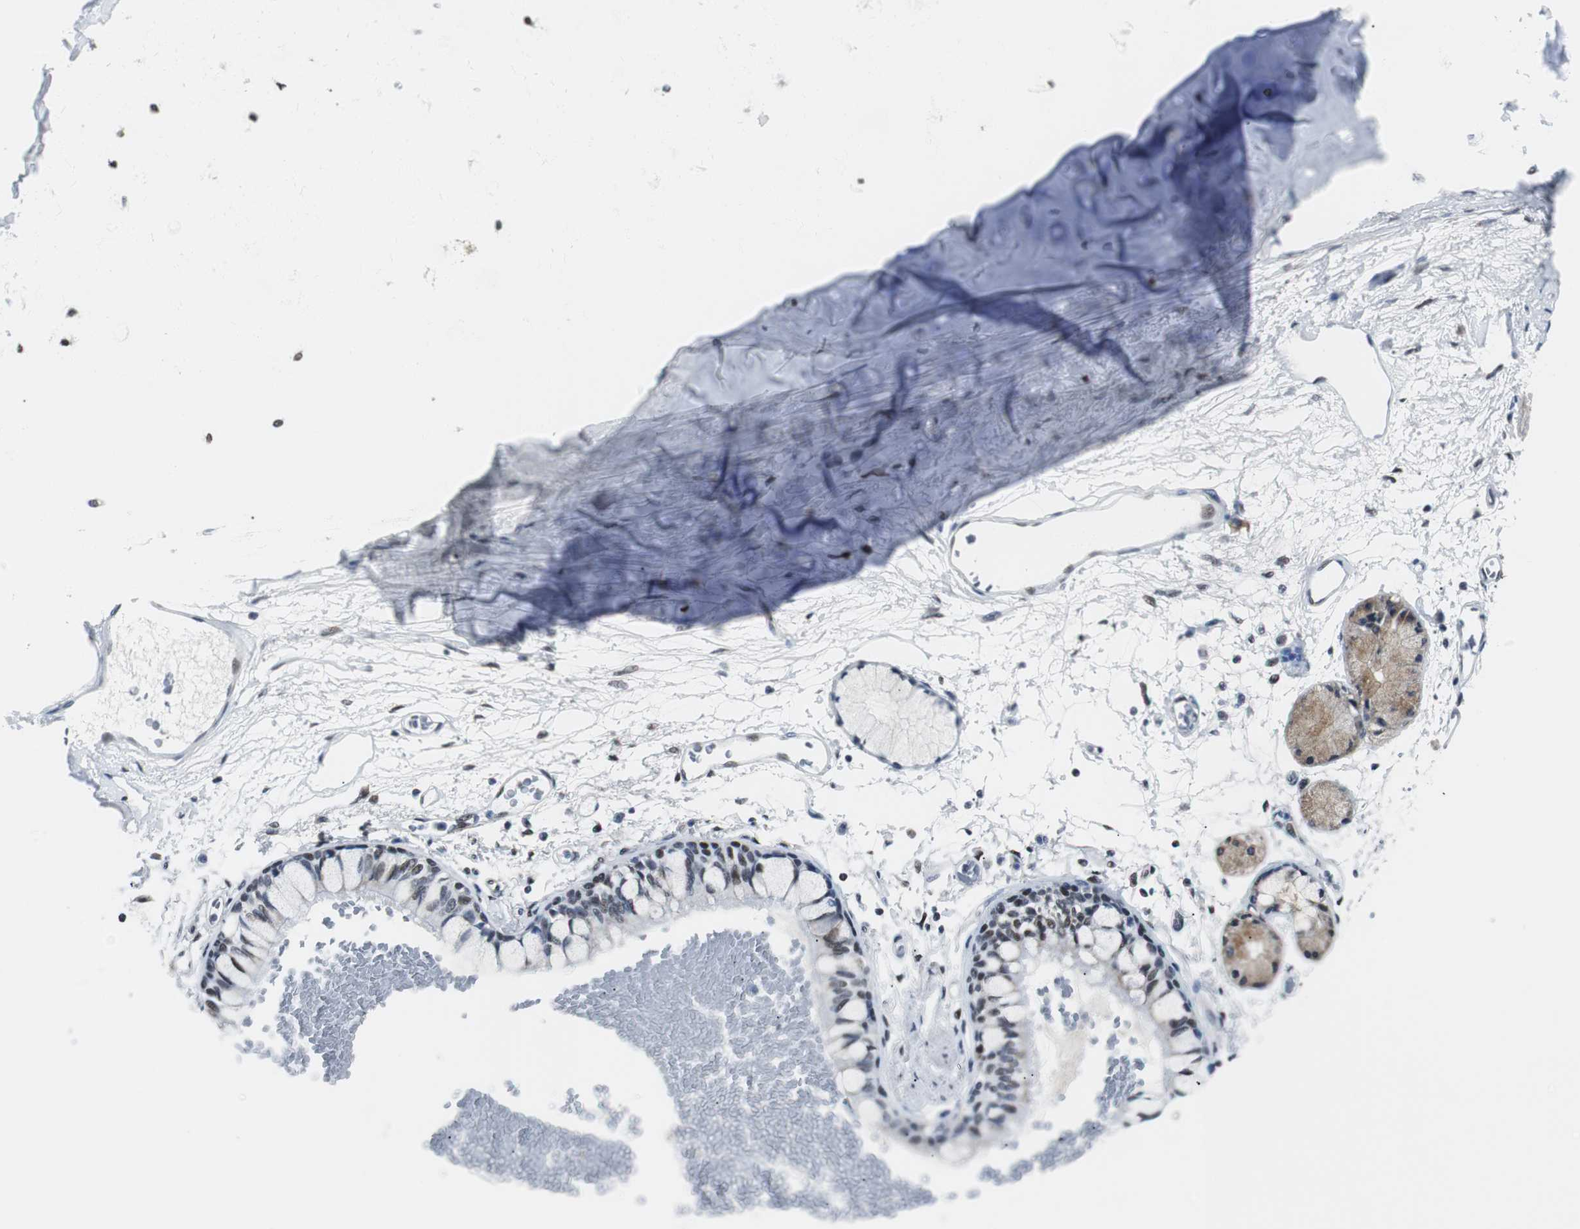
{"staining": {"intensity": "negative", "quantity": "none", "location": "none"}, "tissue": "adipose tissue", "cell_type": "Adipocytes", "image_type": "normal", "snomed": [{"axis": "morphology", "description": "Normal tissue, NOS"}, {"axis": "topography", "description": "Cartilage tissue"}, {"axis": "topography", "description": "Bronchus"}], "caption": "The IHC micrograph has no significant positivity in adipocytes of adipose tissue. Brightfield microscopy of immunohistochemistry stained with DAB (3,3'-diaminobenzidine) (brown) and hematoxylin (blue), captured at high magnification.", "gene": "MTA1", "patient": {"sex": "female", "age": 73}}